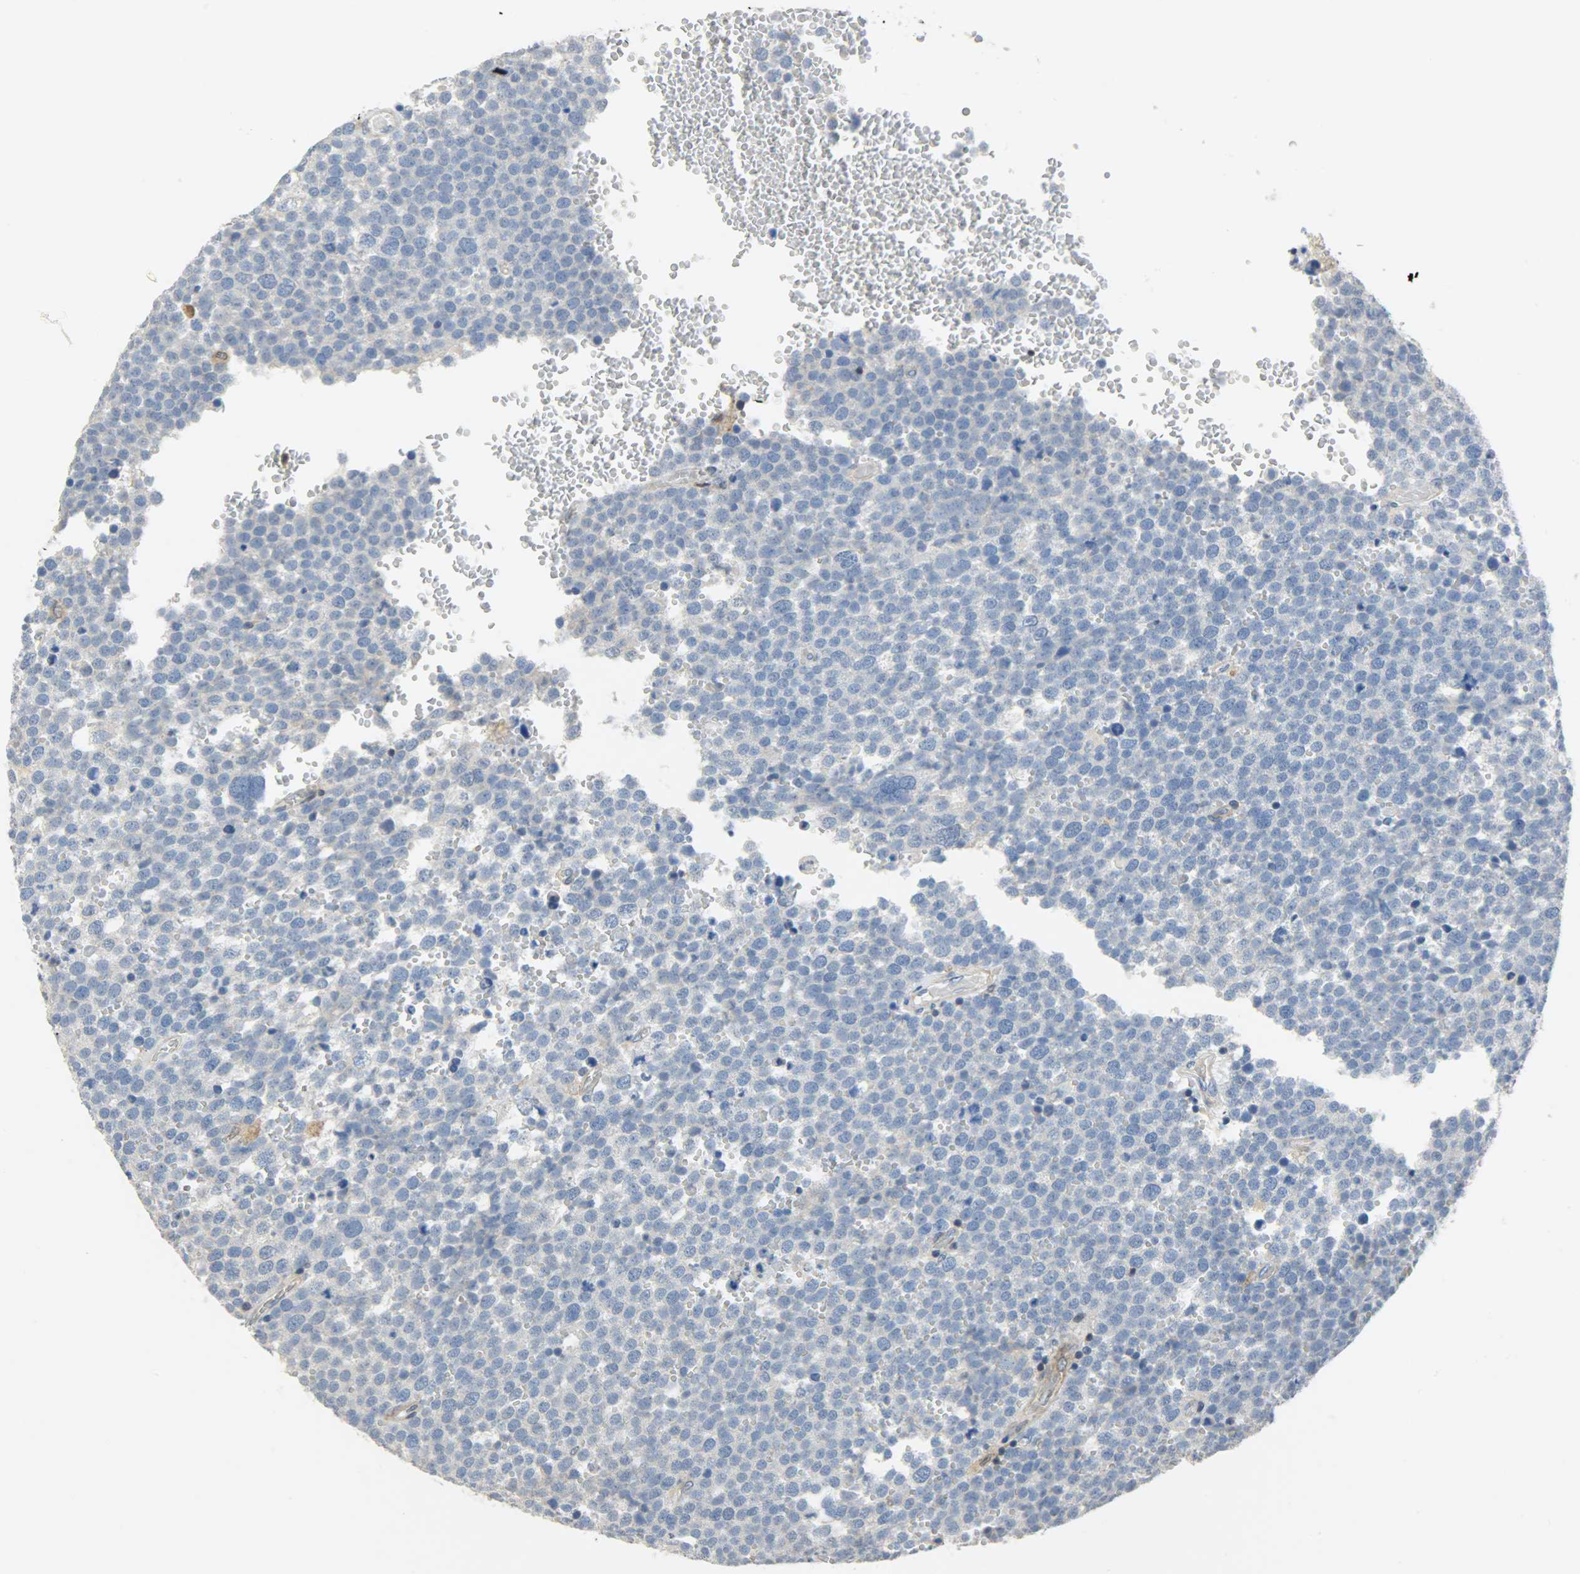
{"staining": {"intensity": "negative", "quantity": "none", "location": "none"}, "tissue": "testis cancer", "cell_type": "Tumor cells", "image_type": "cancer", "snomed": [{"axis": "morphology", "description": "Seminoma, NOS"}, {"axis": "topography", "description": "Testis"}], "caption": "An image of human testis cancer (seminoma) is negative for staining in tumor cells.", "gene": "TRIM21", "patient": {"sex": "male", "age": 71}}